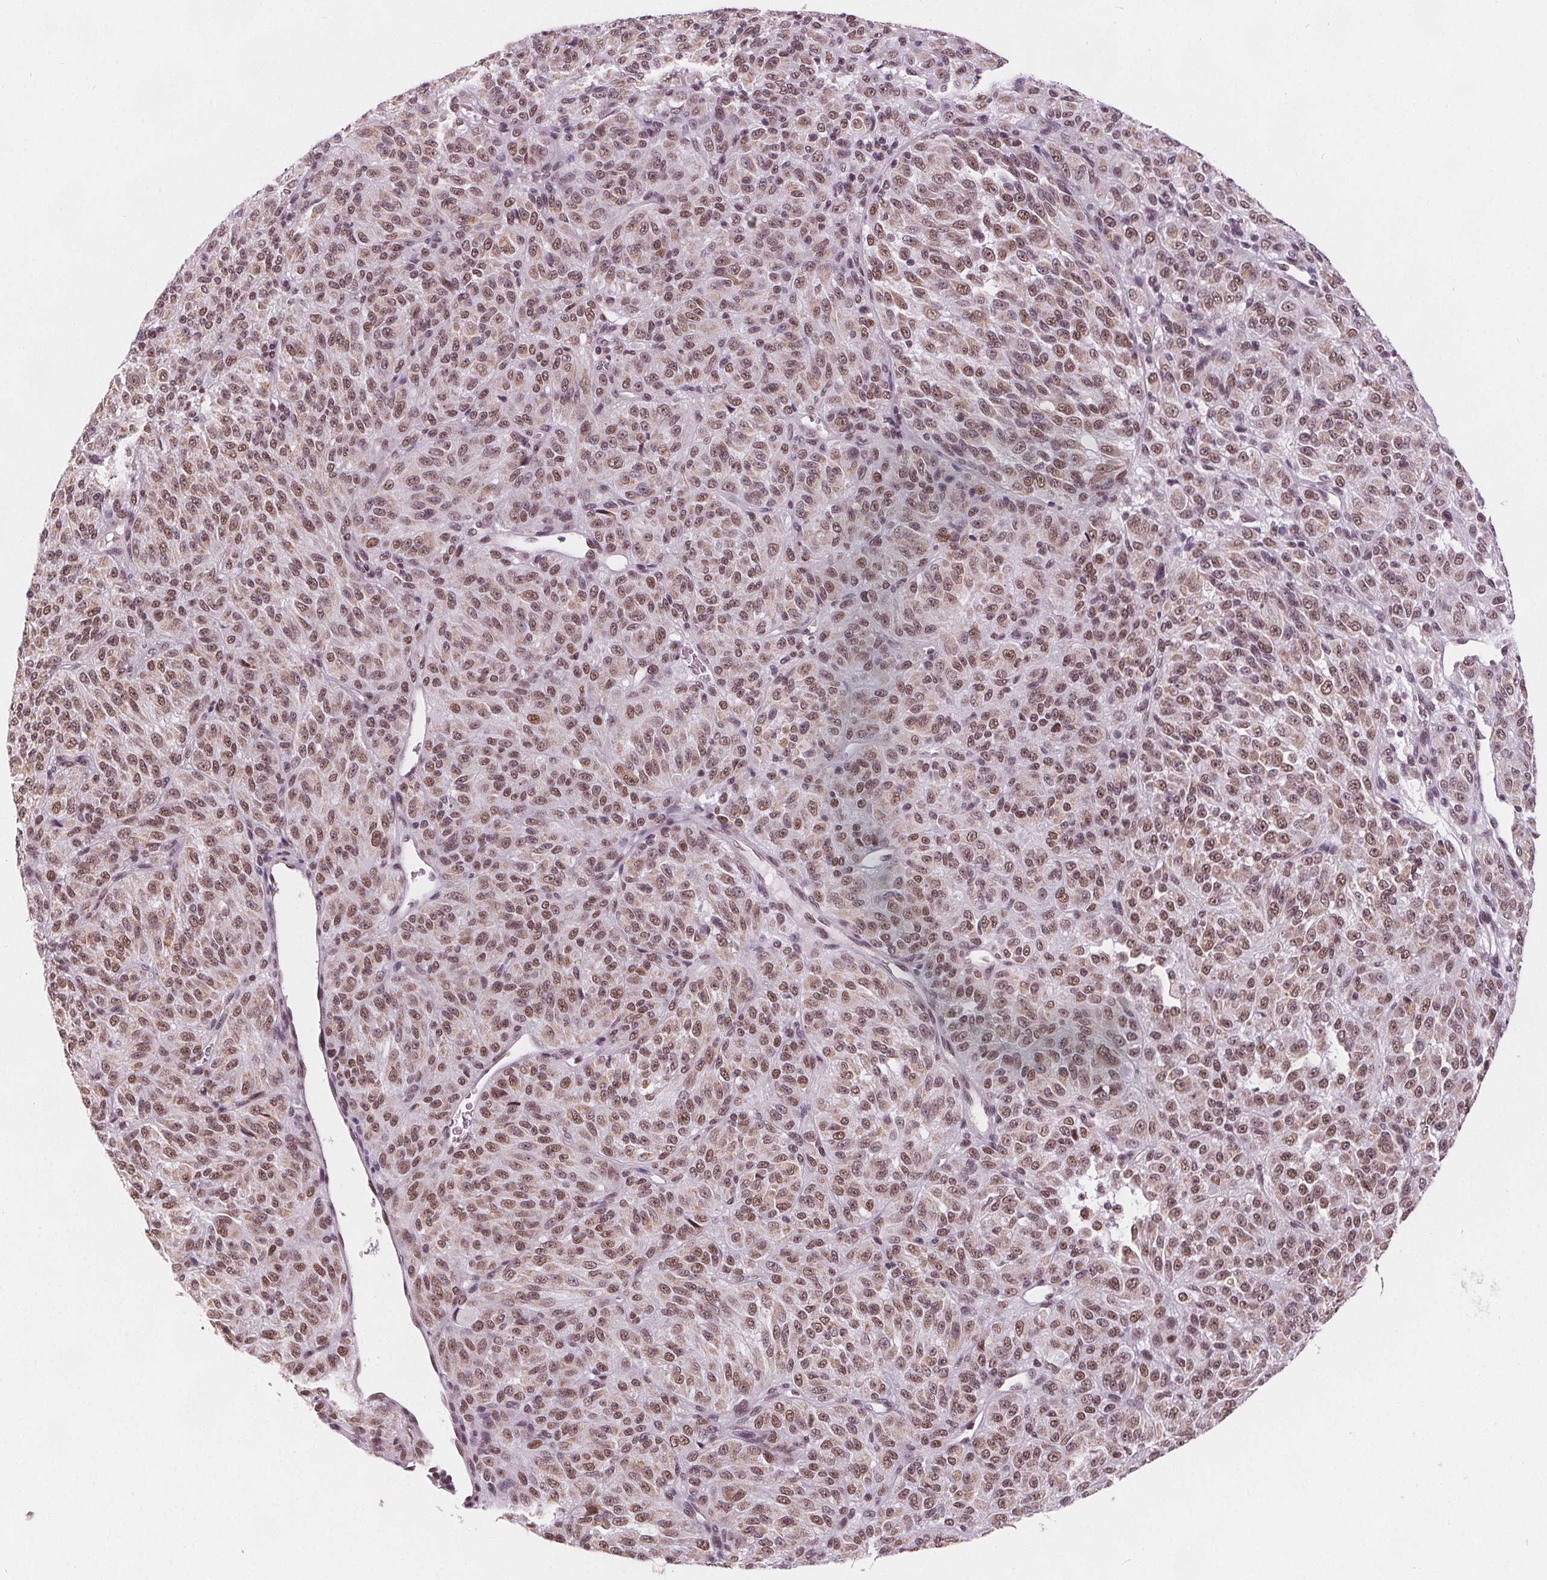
{"staining": {"intensity": "moderate", "quantity": ">75%", "location": "nuclear"}, "tissue": "melanoma", "cell_type": "Tumor cells", "image_type": "cancer", "snomed": [{"axis": "morphology", "description": "Malignant melanoma, Metastatic site"}, {"axis": "topography", "description": "Brain"}], "caption": "Brown immunohistochemical staining in human melanoma demonstrates moderate nuclear staining in approximately >75% of tumor cells.", "gene": "DPM2", "patient": {"sex": "female", "age": 56}}